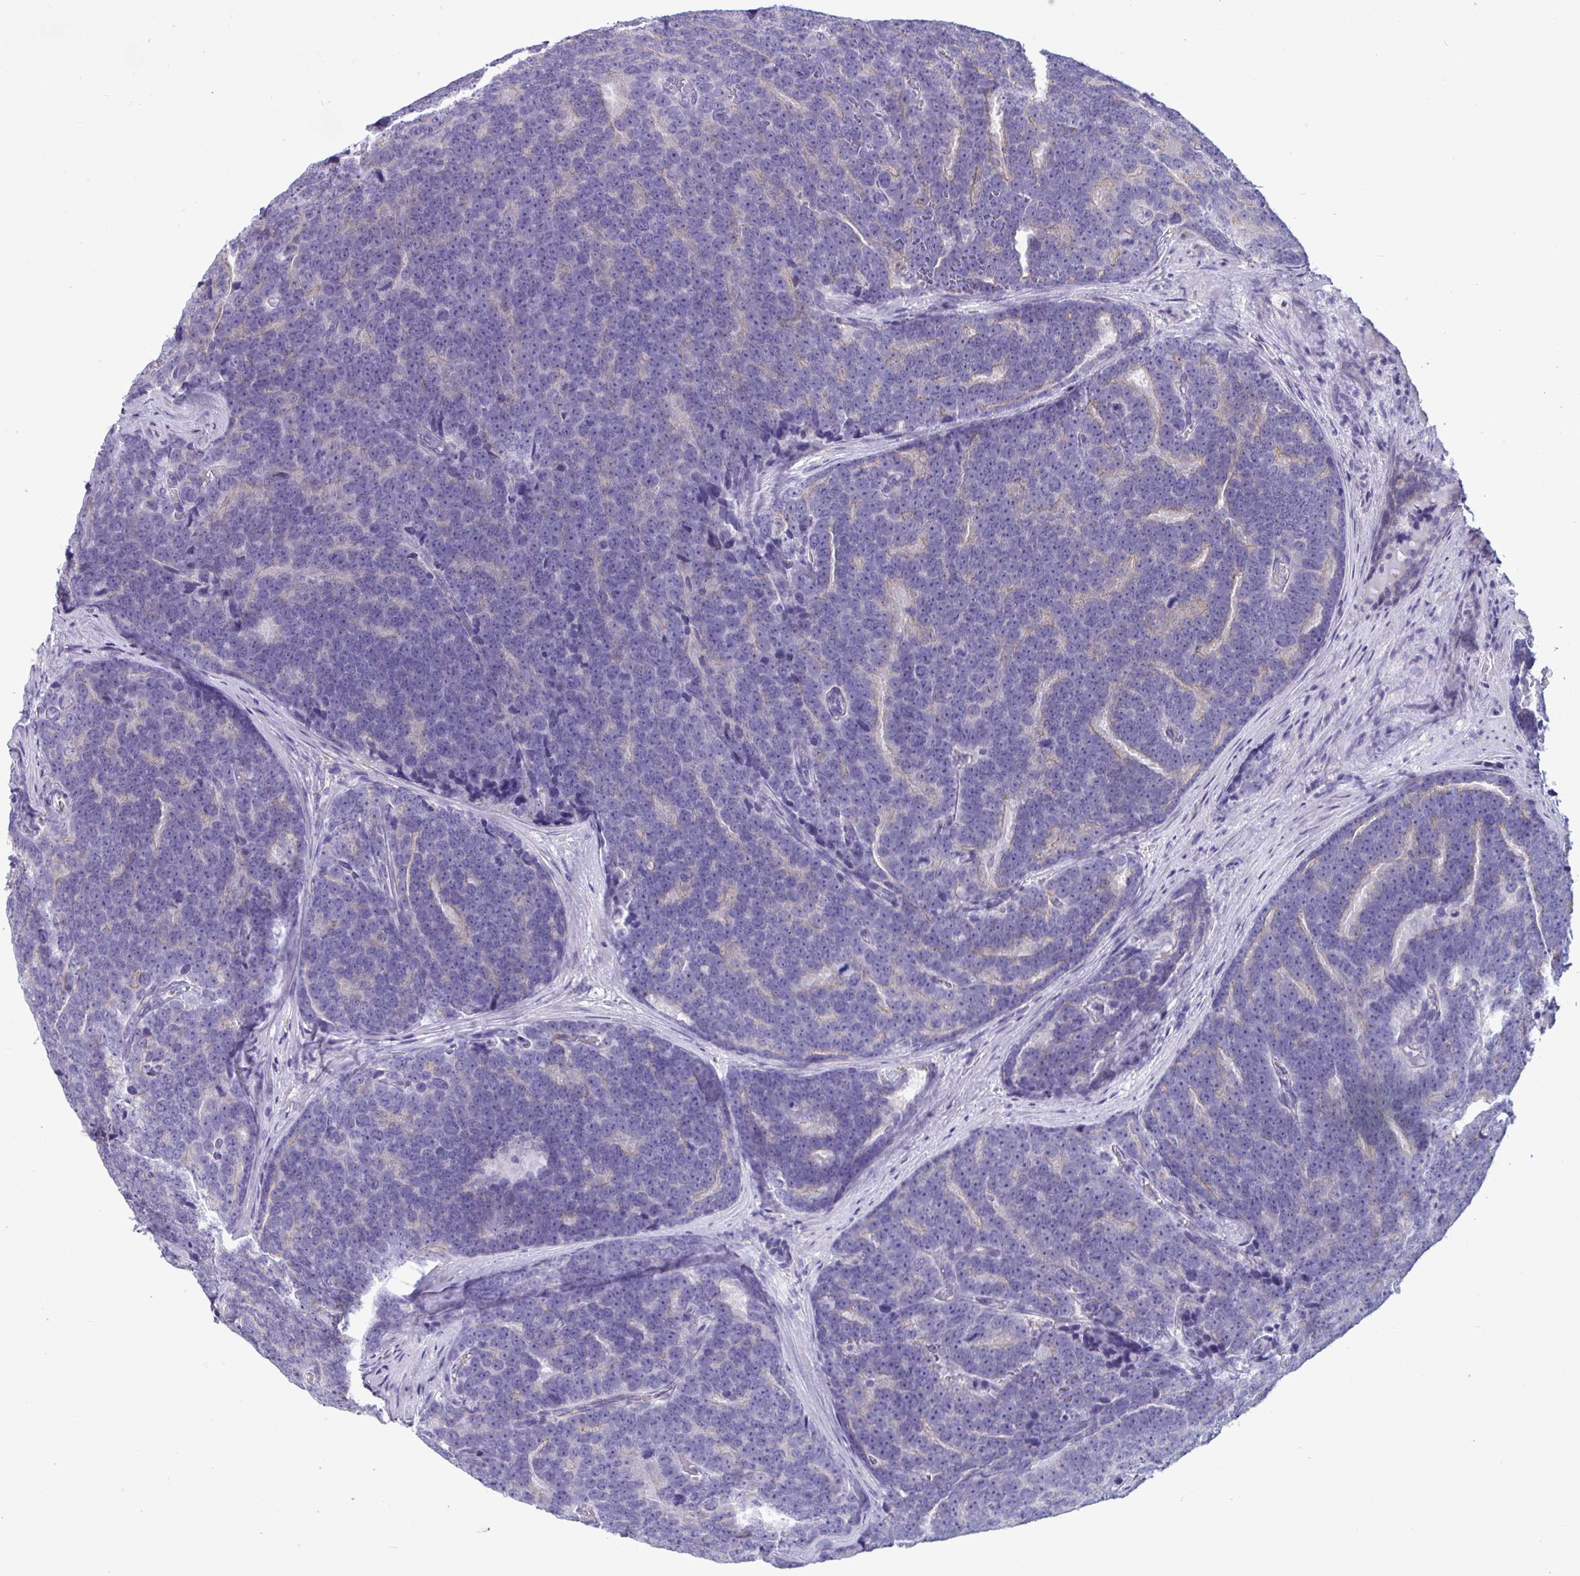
{"staining": {"intensity": "negative", "quantity": "none", "location": "none"}, "tissue": "prostate cancer", "cell_type": "Tumor cells", "image_type": "cancer", "snomed": [{"axis": "morphology", "description": "Adenocarcinoma, Low grade"}, {"axis": "topography", "description": "Prostate"}], "caption": "Prostate low-grade adenocarcinoma stained for a protein using immunohistochemistry (IHC) reveals no expression tumor cells.", "gene": "MYH10", "patient": {"sex": "male", "age": 62}}